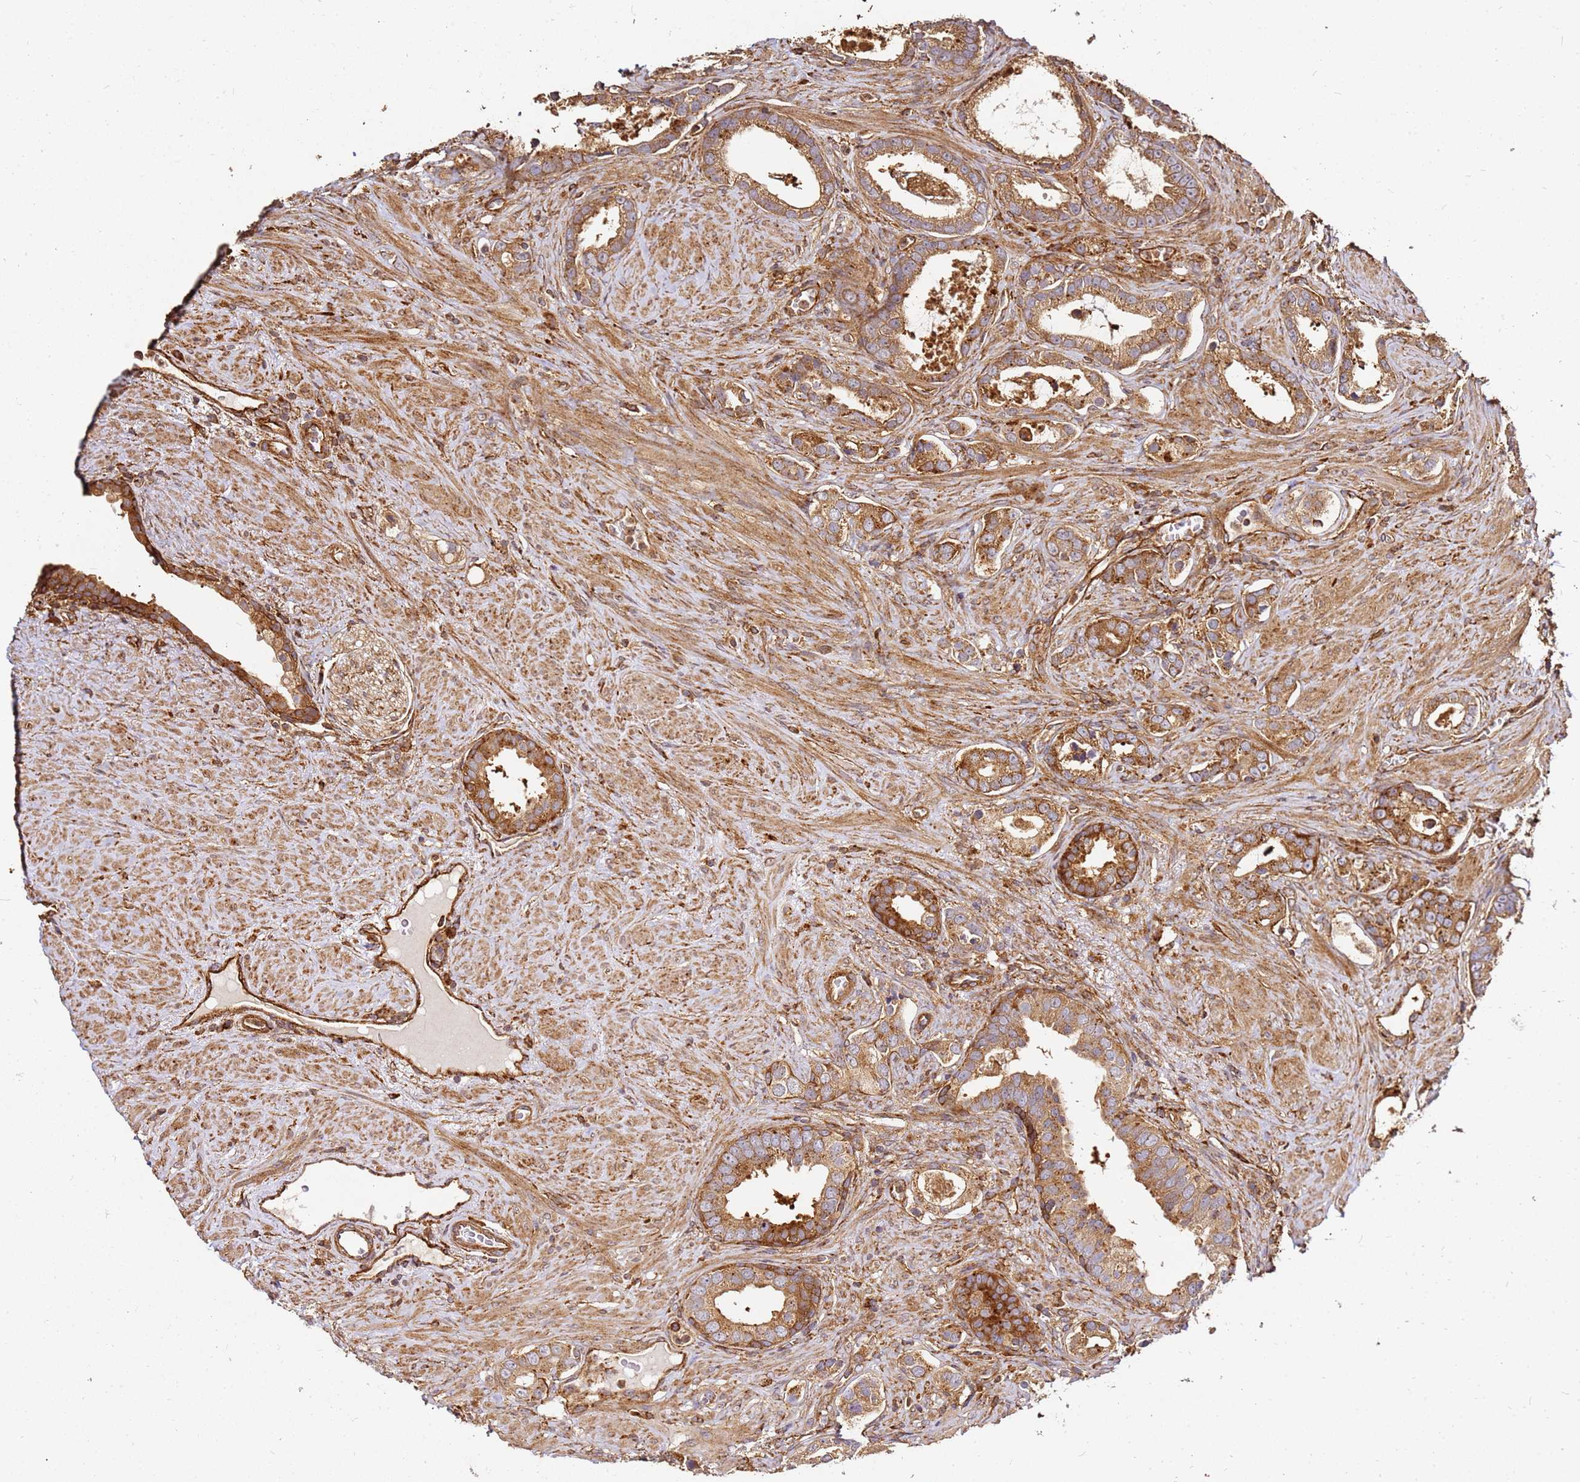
{"staining": {"intensity": "moderate", "quantity": ">75%", "location": "cytoplasmic/membranous"}, "tissue": "prostate cancer", "cell_type": "Tumor cells", "image_type": "cancer", "snomed": [{"axis": "morphology", "description": "Adenocarcinoma, High grade"}, {"axis": "topography", "description": "Prostate"}], "caption": "The micrograph exhibits immunohistochemical staining of high-grade adenocarcinoma (prostate). There is moderate cytoplasmic/membranous staining is identified in about >75% of tumor cells.", "gene": "DVL3", "patient": {"sex": "male", "age": 67}}